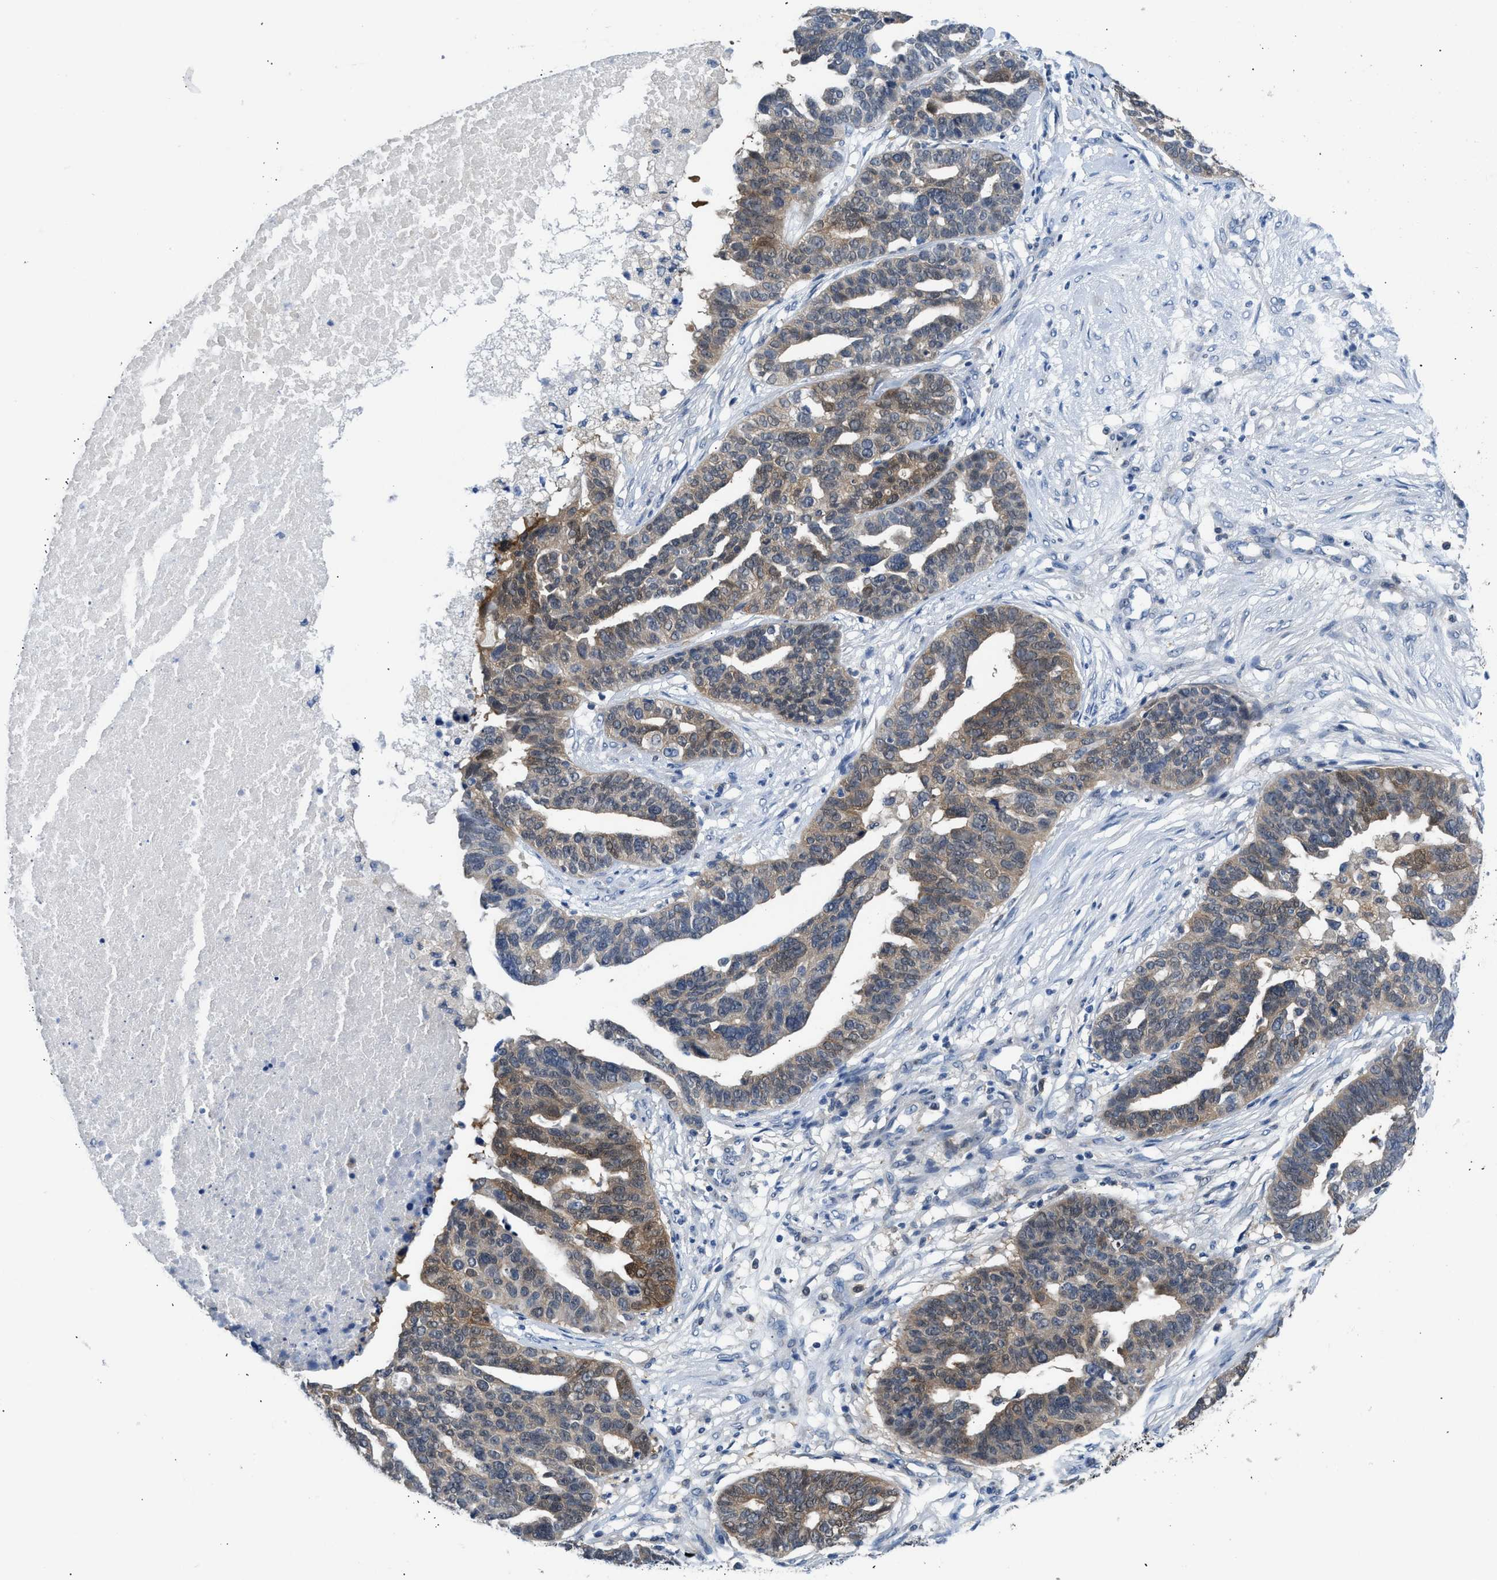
{"staining": {"intensity": "moderate", "quantity": "25%-75%", "location": "cytoplasmic/membranous"}, "tissue": "ovarian cancer", "cell_type": "Tumor cells", "image_type": "cancer", "snomed": [{"axis": "morphology", "description": "Cystadenocarcinoma, serous, NOS"}, {"axis": "topography", "description": "Ovary"}], "caption": "Tumor cells demonstrate medium levels of moderate cytoplasmic/membranous expression in approximately 25%-75% of cells in ovarian serous cystadenocarcinoma. Using DAB (brown) and hematoxylin (blue) stains, captured at high magnification using brightfield microscopy.", "gene": "CBR1", "patient": {"sex": "female", "age": 59}}